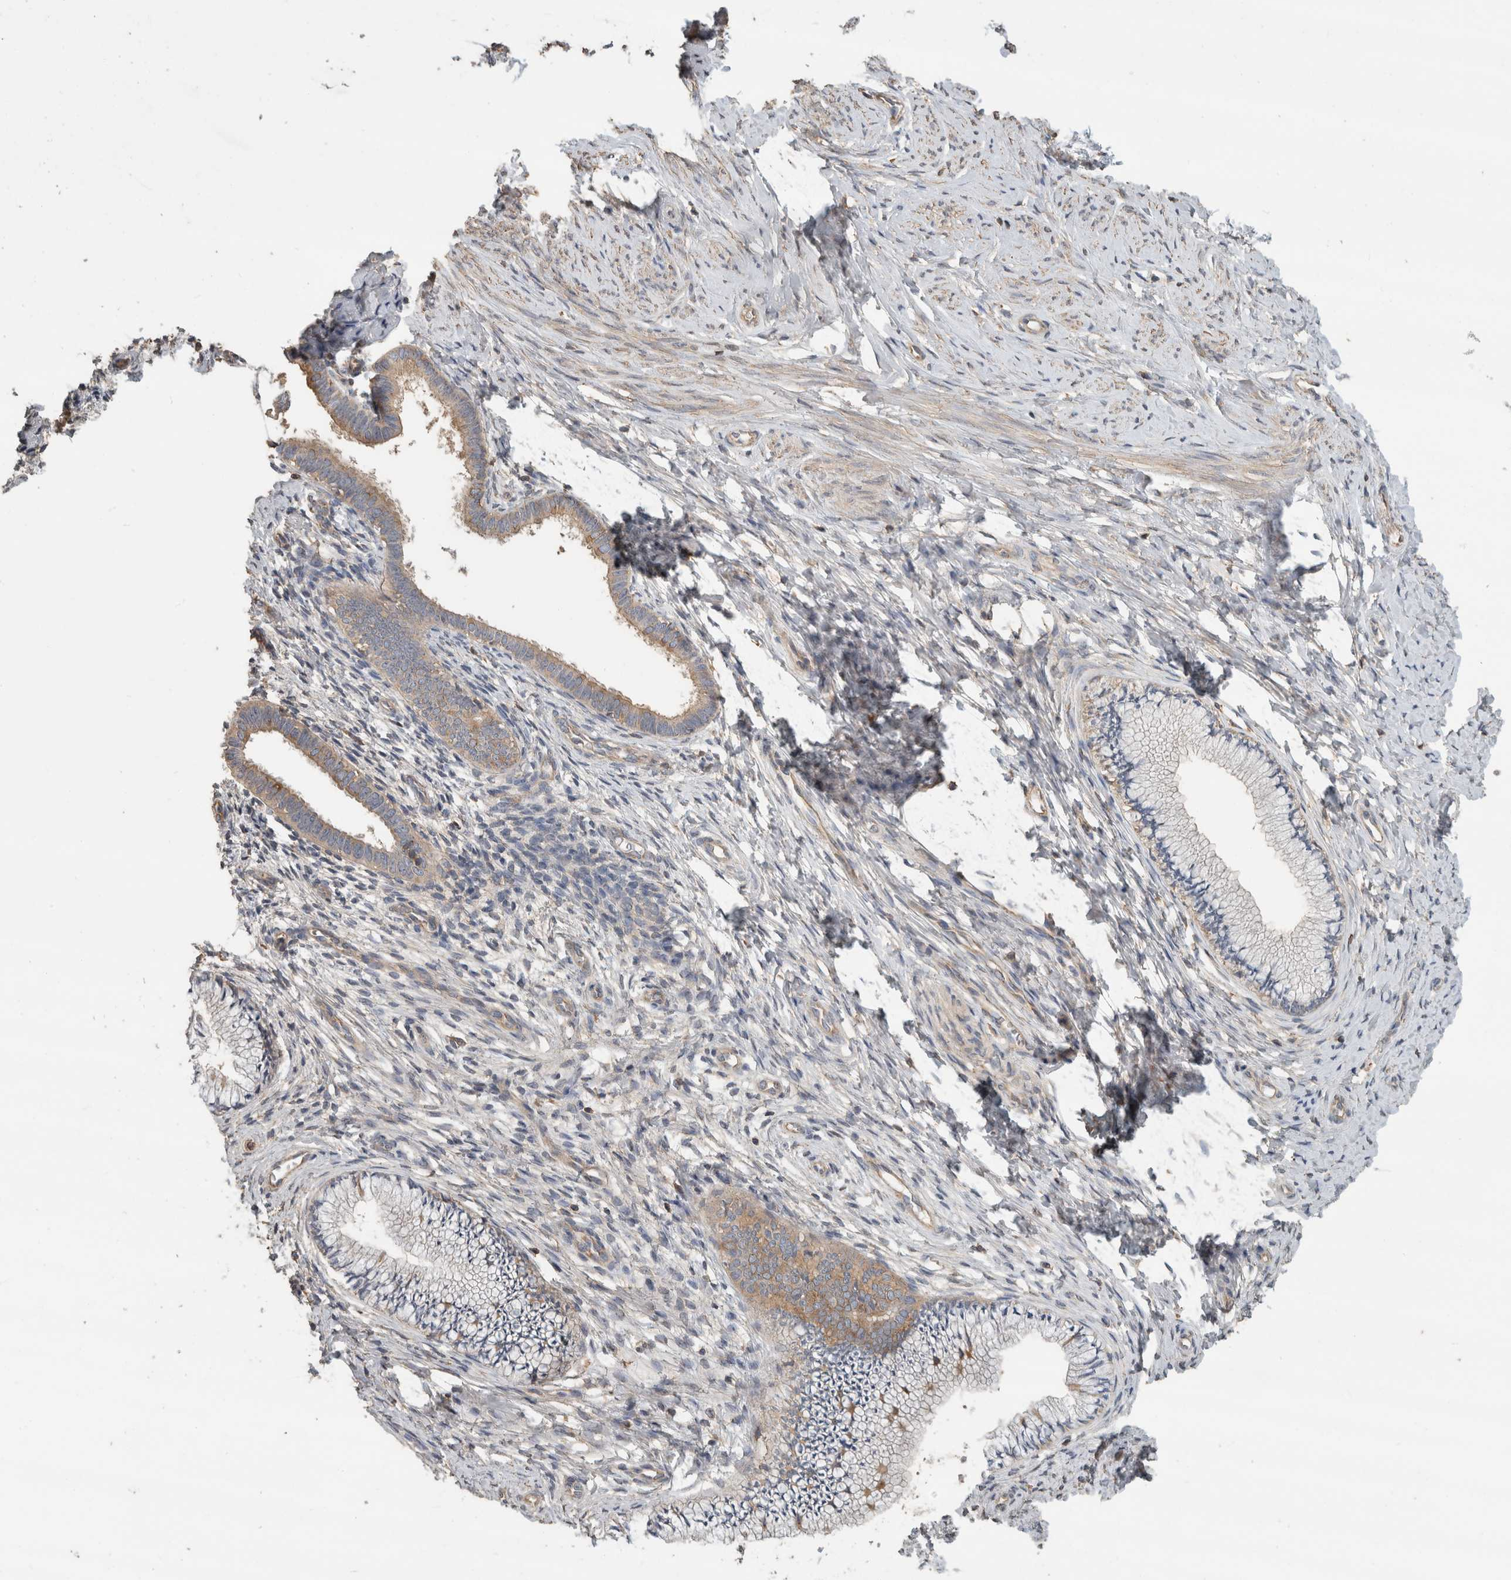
{"staining": {"intensity": "moderate", "quantity": "<25%", "location": "cytoplasmic/membranous"}, "tissue": "cervix", "cell_type": "Glandular cells", "image_type": "normal", "snomed": [{"axis": "morphology", "description": "Normal tissue, NOS"}, {"axis": "topography", "description": "Cervix"}], "caption": "Approximately <25% of glandular cells in benign human cervix show moderate cytoplasmic/membranous protein staining as visualized by brown immunohistochemical staining.", "gene": "EIF4G3", "patient": {"sex": "female", "age": 36}}